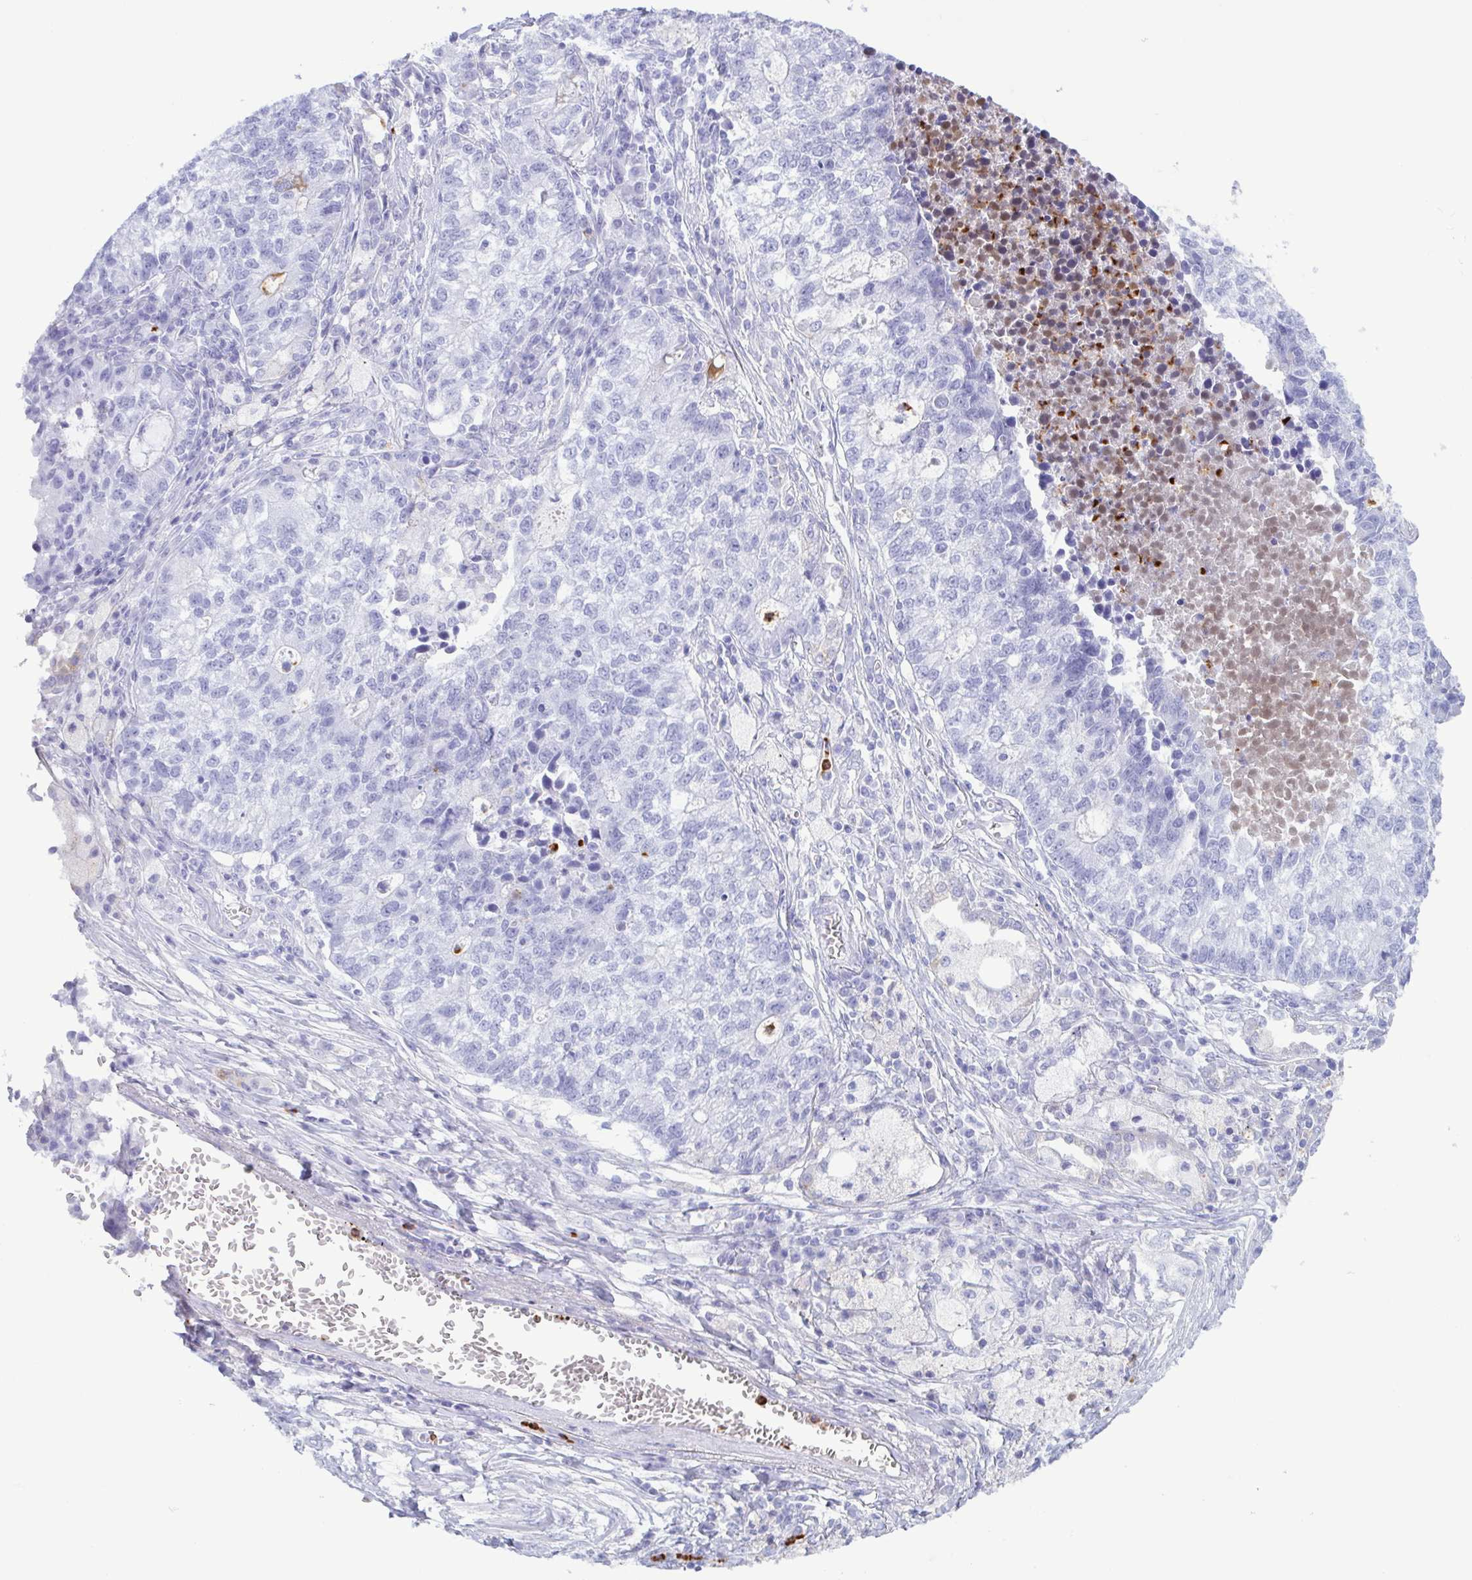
{"staining": {"intensity": "negative", "quantity": "none", "location": "none"}, "tissue": "lung cancer", "cell_type": "Tumor cells", "image_type": "cancer", "snomed": [{"axis": "morphology", "description": "Adenocarcinoma, NOS"}, {"axis": "topography", "description": "Lung"}], "caption": "This is a image of immunohistochemistry (IHC) staining of lung adenocarcinoma, which shows no staining in tumor cells.", "gene": "LTF", "patient": {"sex": "male", "age": 57}}